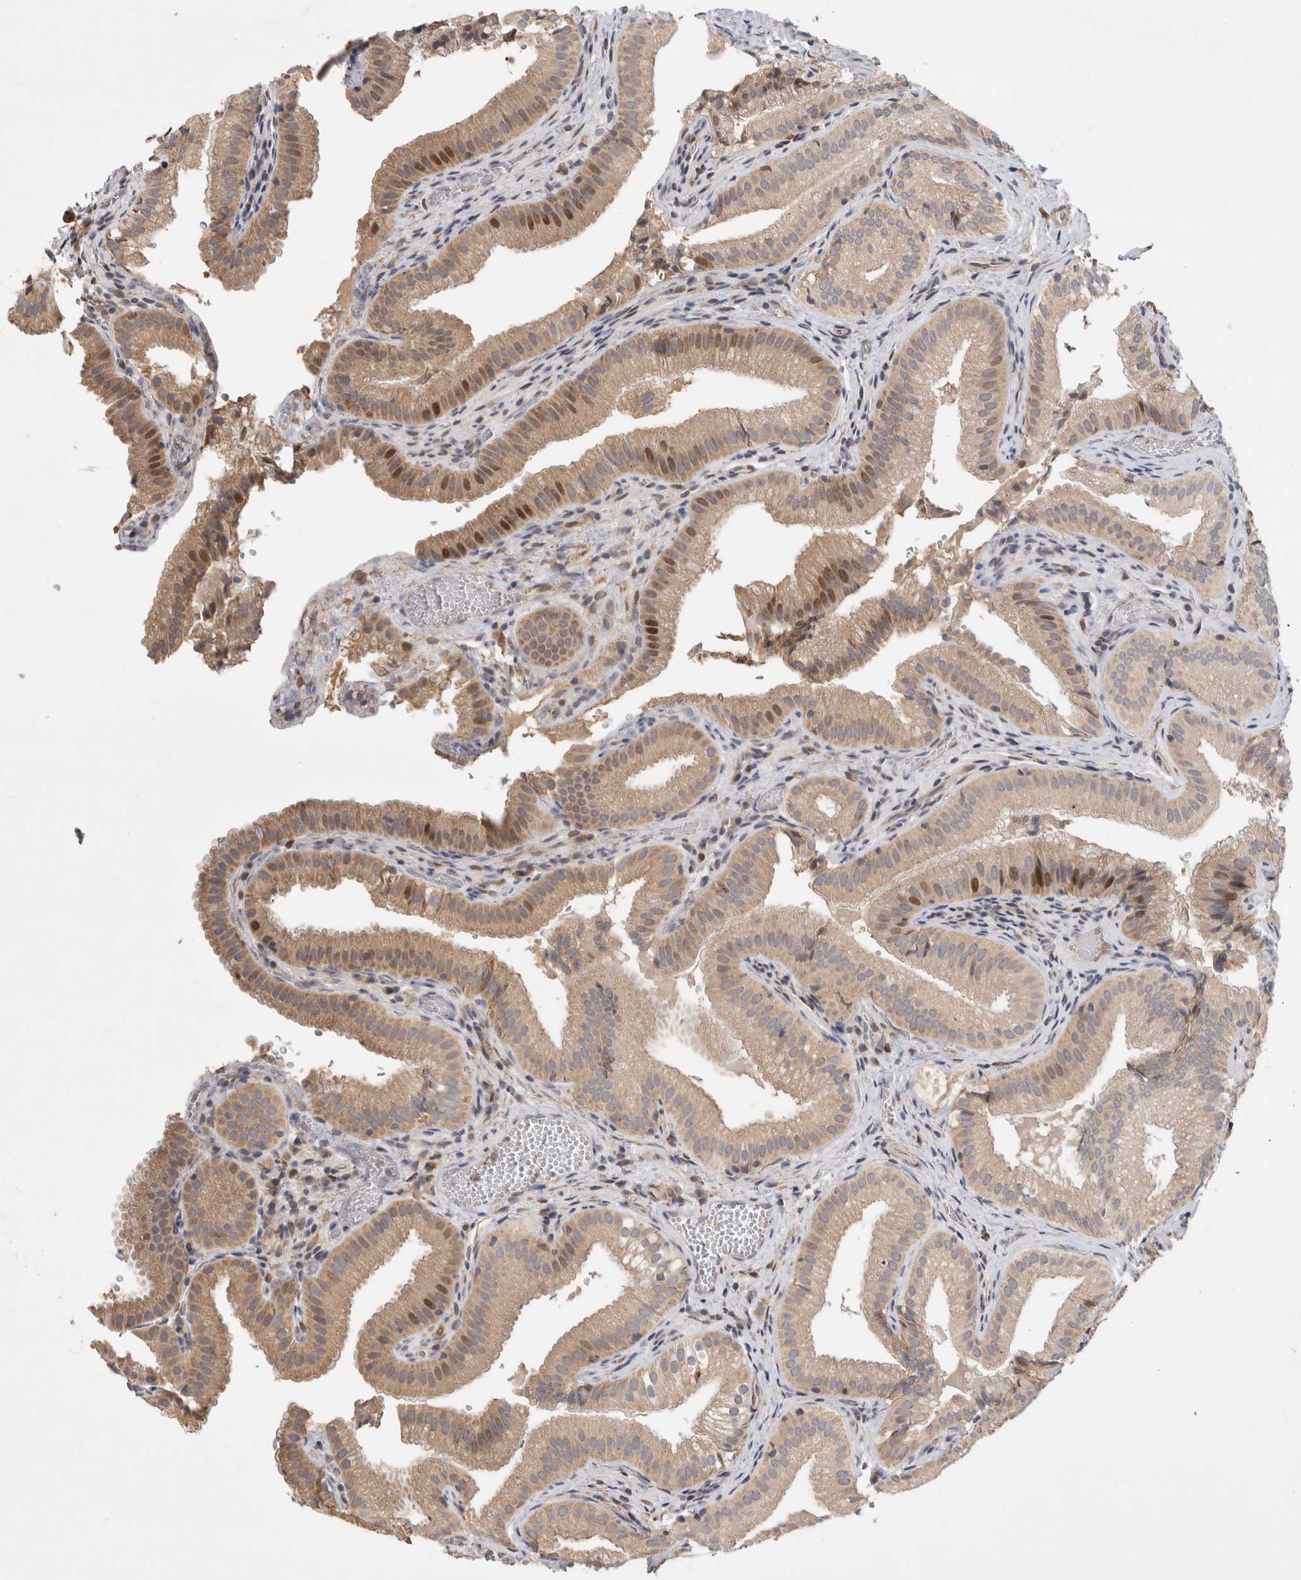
{"staining": {"intensity": "moderate", "quantity": ">75%", "location": "cytoplasmic/membranous,nuclear"}, "tissue": "gallbladder", "cell_type": "Glandular cells", "image_type": "normal", "snomed": [{"axis": "morphology", "description": "Normal tissue, NOS"}, {"axis": "topography", "description": "Gallbladder"}], "caption": "Moderate cytoplasmic/membranous,nuclear protein staining is appreciated in approximately >75% of glandular cells in gallbladder.", "gene": "C8orf58", "patient": {"sex": "female", "age": 30}}